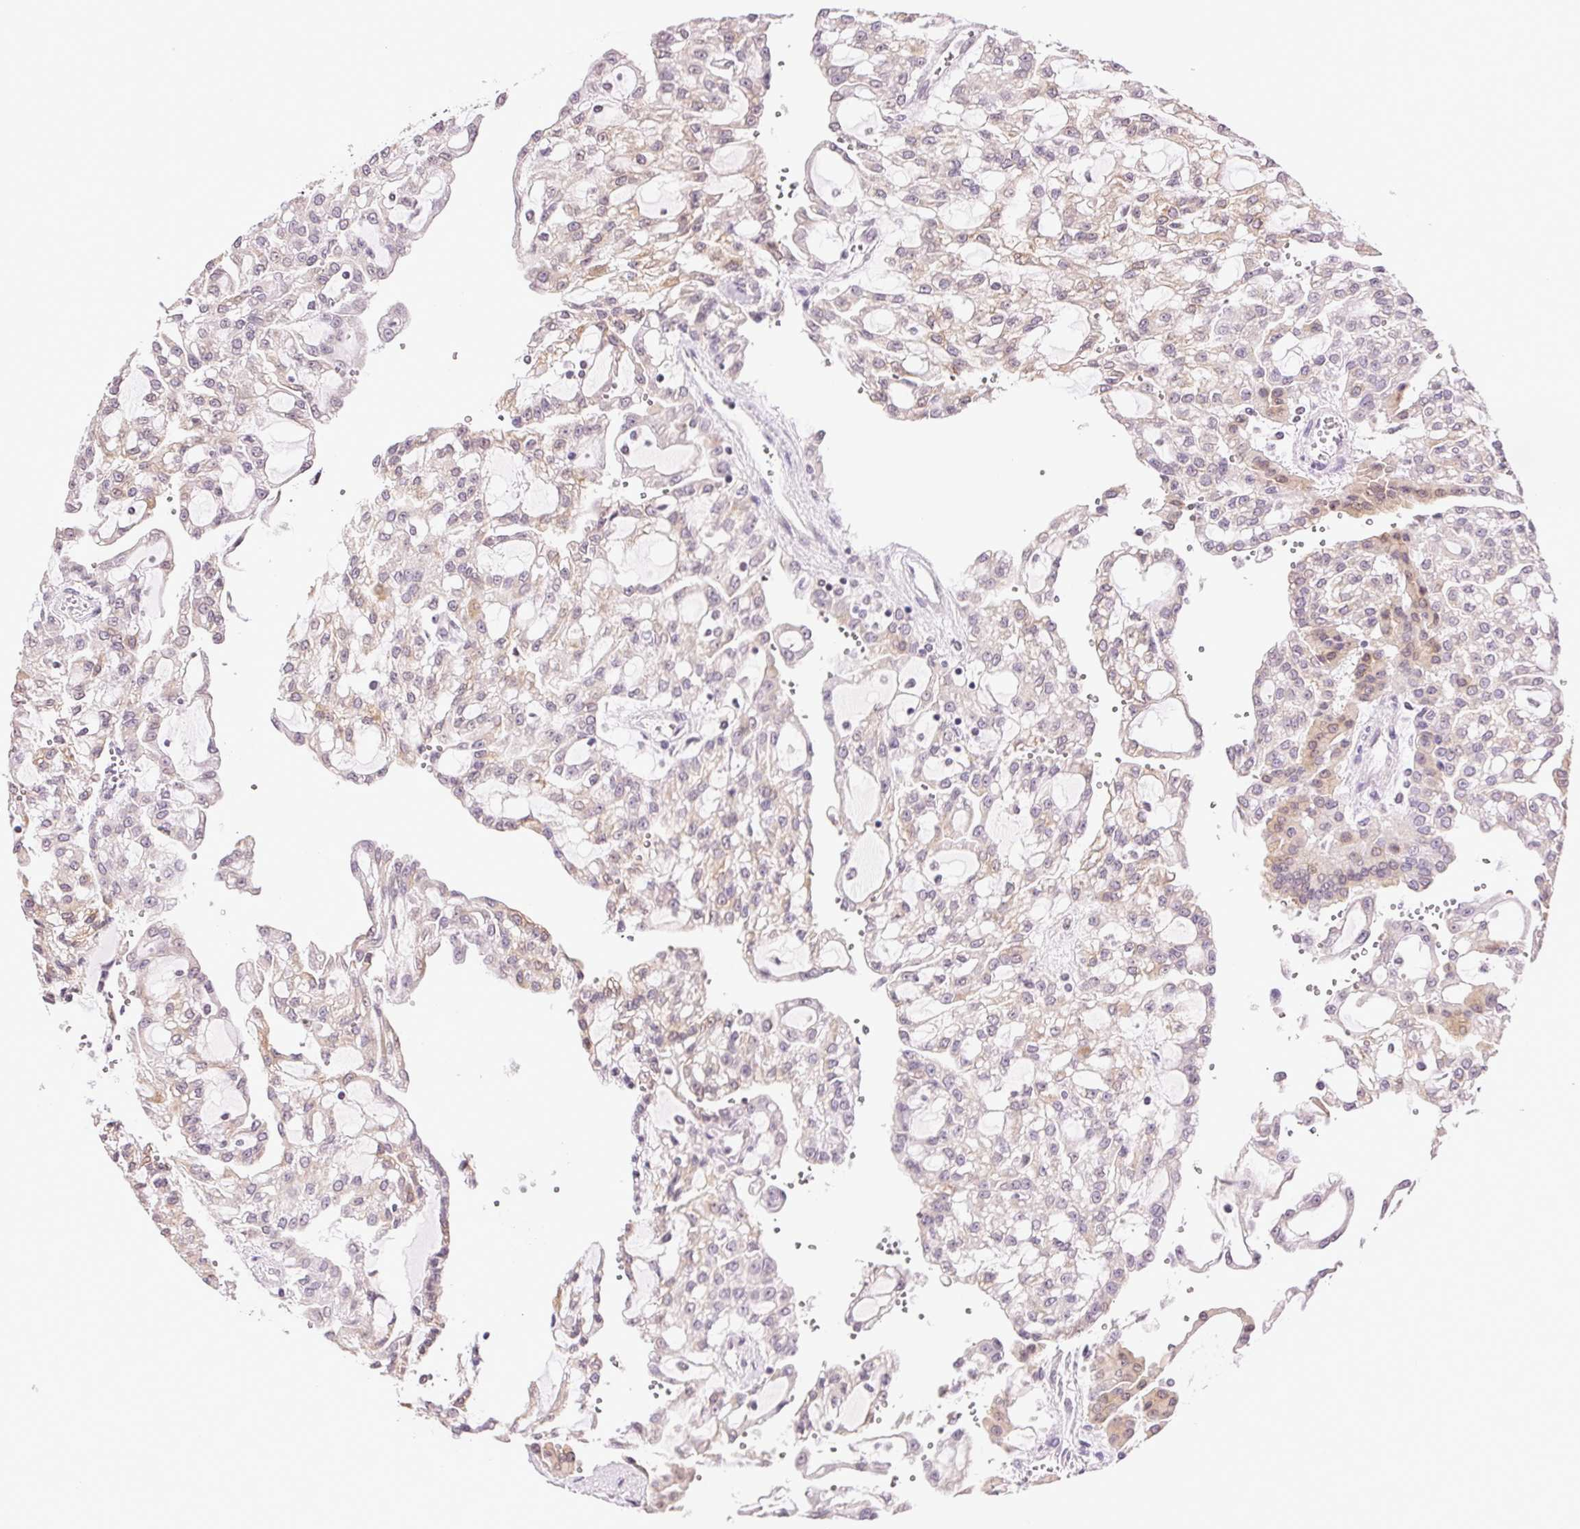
{"staining": {"intensity": "weak", "quantity": "<25%", "location": "cytoplasmic/membranous,nuclear"}, "tissue": "renal cancer", "cell_type": "Tumor cells", "image_type": "cancer", "snomed": [{"axis": "morphology", "description": "Adenocarcinoma, NOS"}, {"axis": "topography", "description": "Kidney"}], "caption": "The histopathology image displays no staining of tumor cells in adenocarcinoma (renal).", "gene": "TNNT3", "patient": {"sex": "male", "age": 63}}